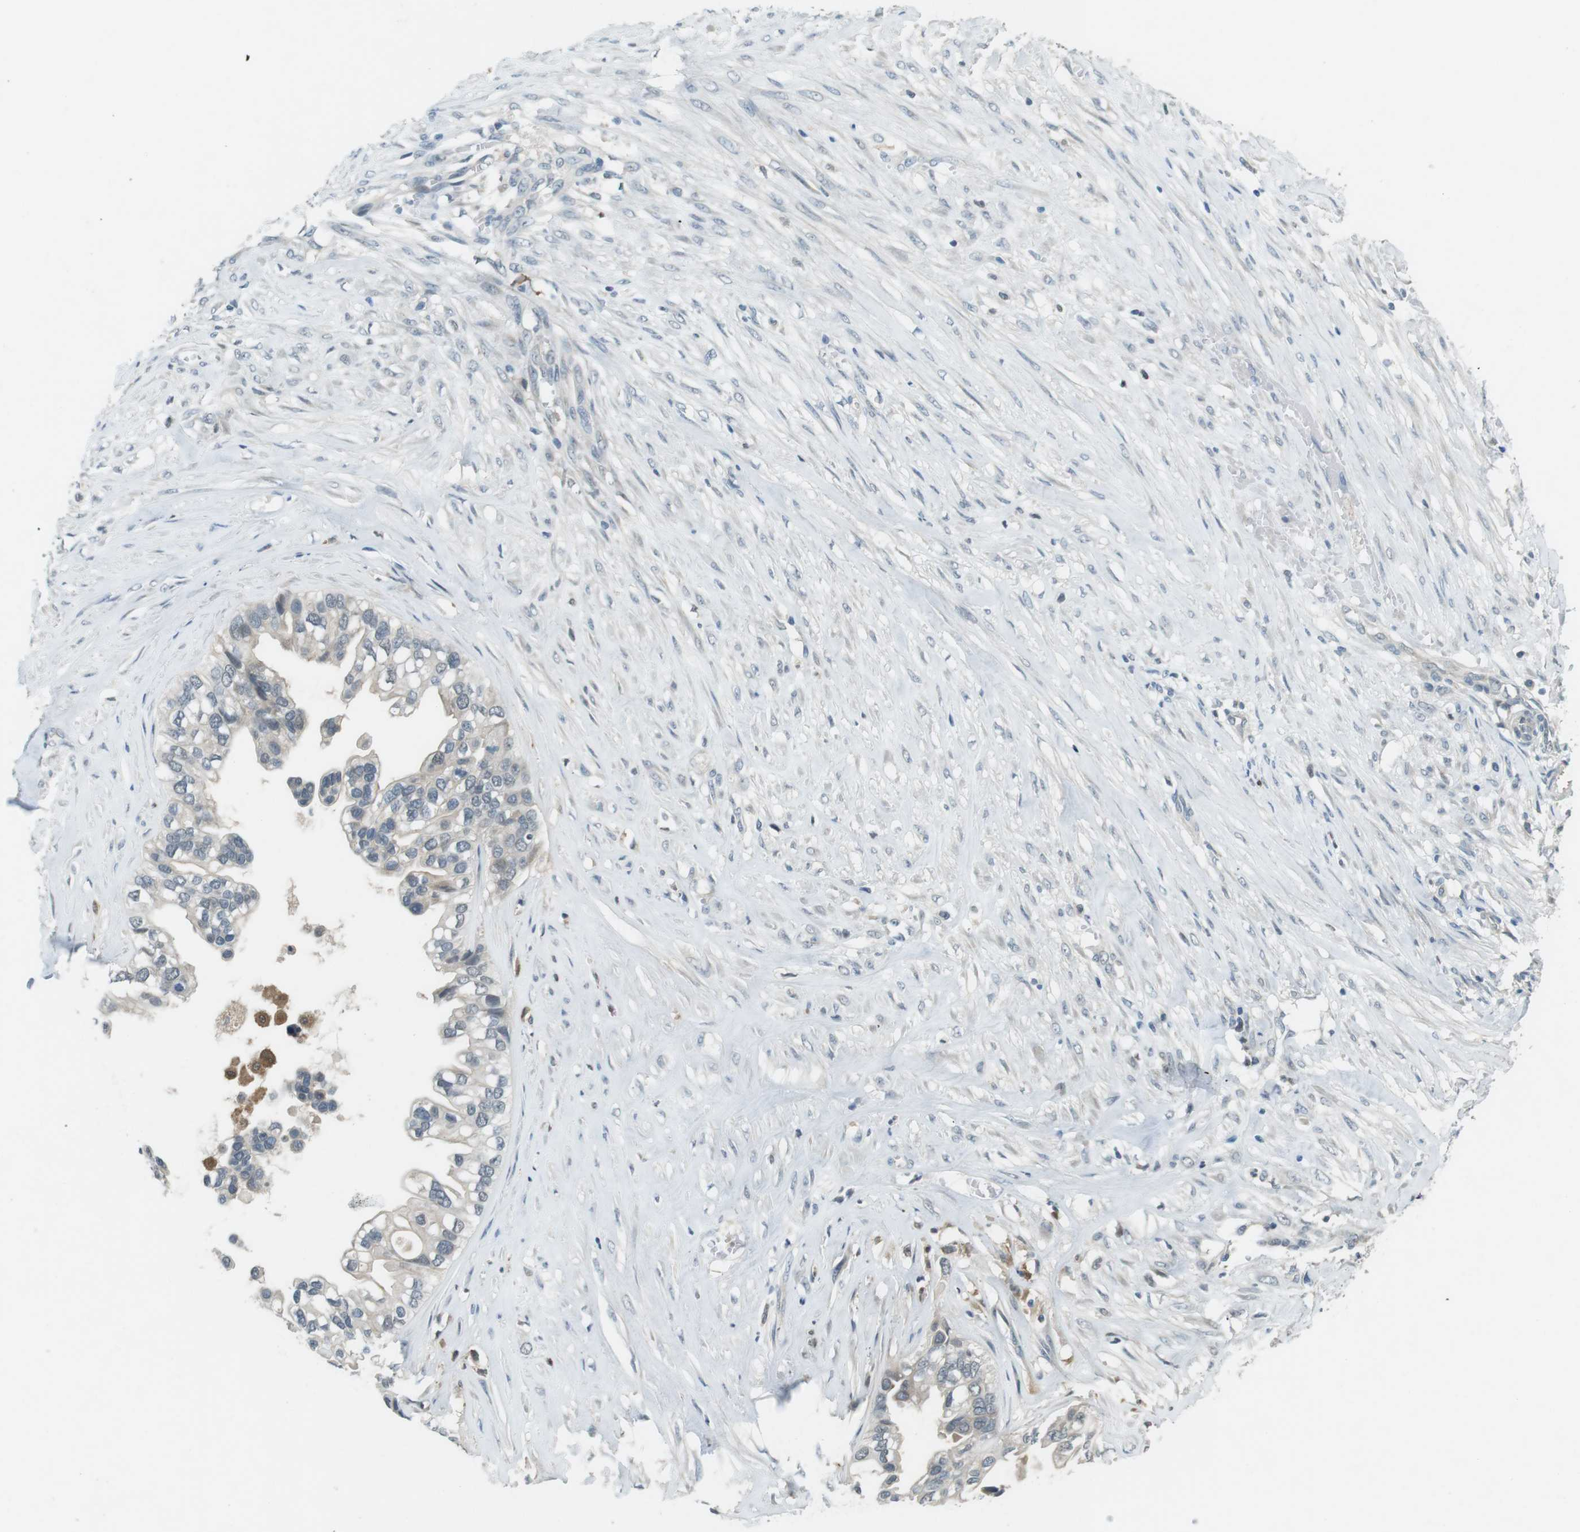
{"staining": {"intensity": "negative", "quantity": "none", "location": "none"}, "tissue": "ovarian cancer", "cell_type": "Tumor cells", "image_type": "cancer", "snomed": [{"axis": "morphology", "description": "Cystadenocarcinoma, mucinous, NOS"}, {"axis": "topography", "description": "Ovary"}], "caption": "IHC of human ovarian mucinous cystadenocarcinoma reveals no staining in tumor cells. The staining was performed using DAB (3,3'-diaminobenzidine) to visualize the protein expression in brown, while the nuclei were stained in blue with hematoxylin (Magnification: 20x).", "gene": "CDK14", "patient": {"sex": "female", "age": 80}}